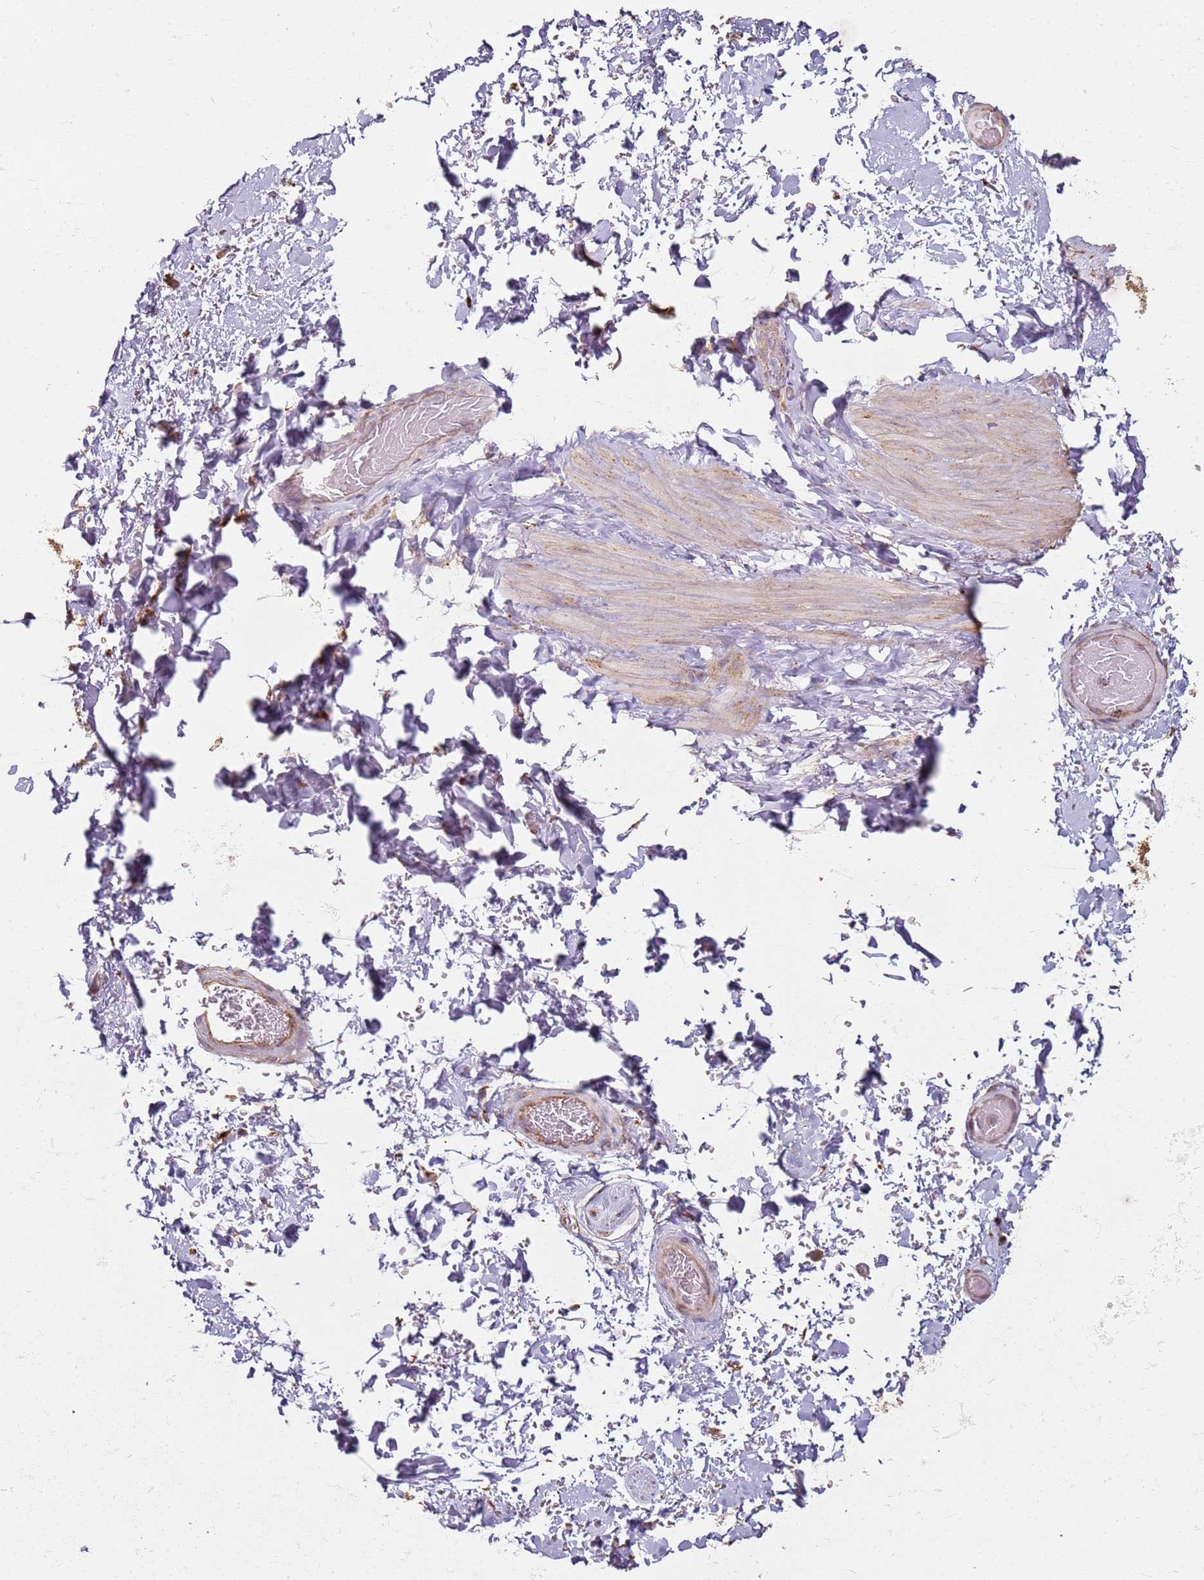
{"staining": {"intensity": "moderate", "quantity": "25%-75%", "location": "cytoplasmic/membranous"}, "tissue": "adipose tissue", "cell_type": "Adipocytes", "image_type": "normal", "snomed": [{"axis": "morphology", "description": "Normal tissue, NOS"}, {"axis": "topography", "description": "Soft tissue"}, {"axis": "topography", "description": "Vascular tissue"}], "caption": "There is medium levels of moderate cytoplasmic/membranous staining in adipocytes of normal adipose tissue, as demonstrated by immunohistochemical staining (brown color).", "gene": "PROKR2", "patient": {"sex": "male", "age": 41}}